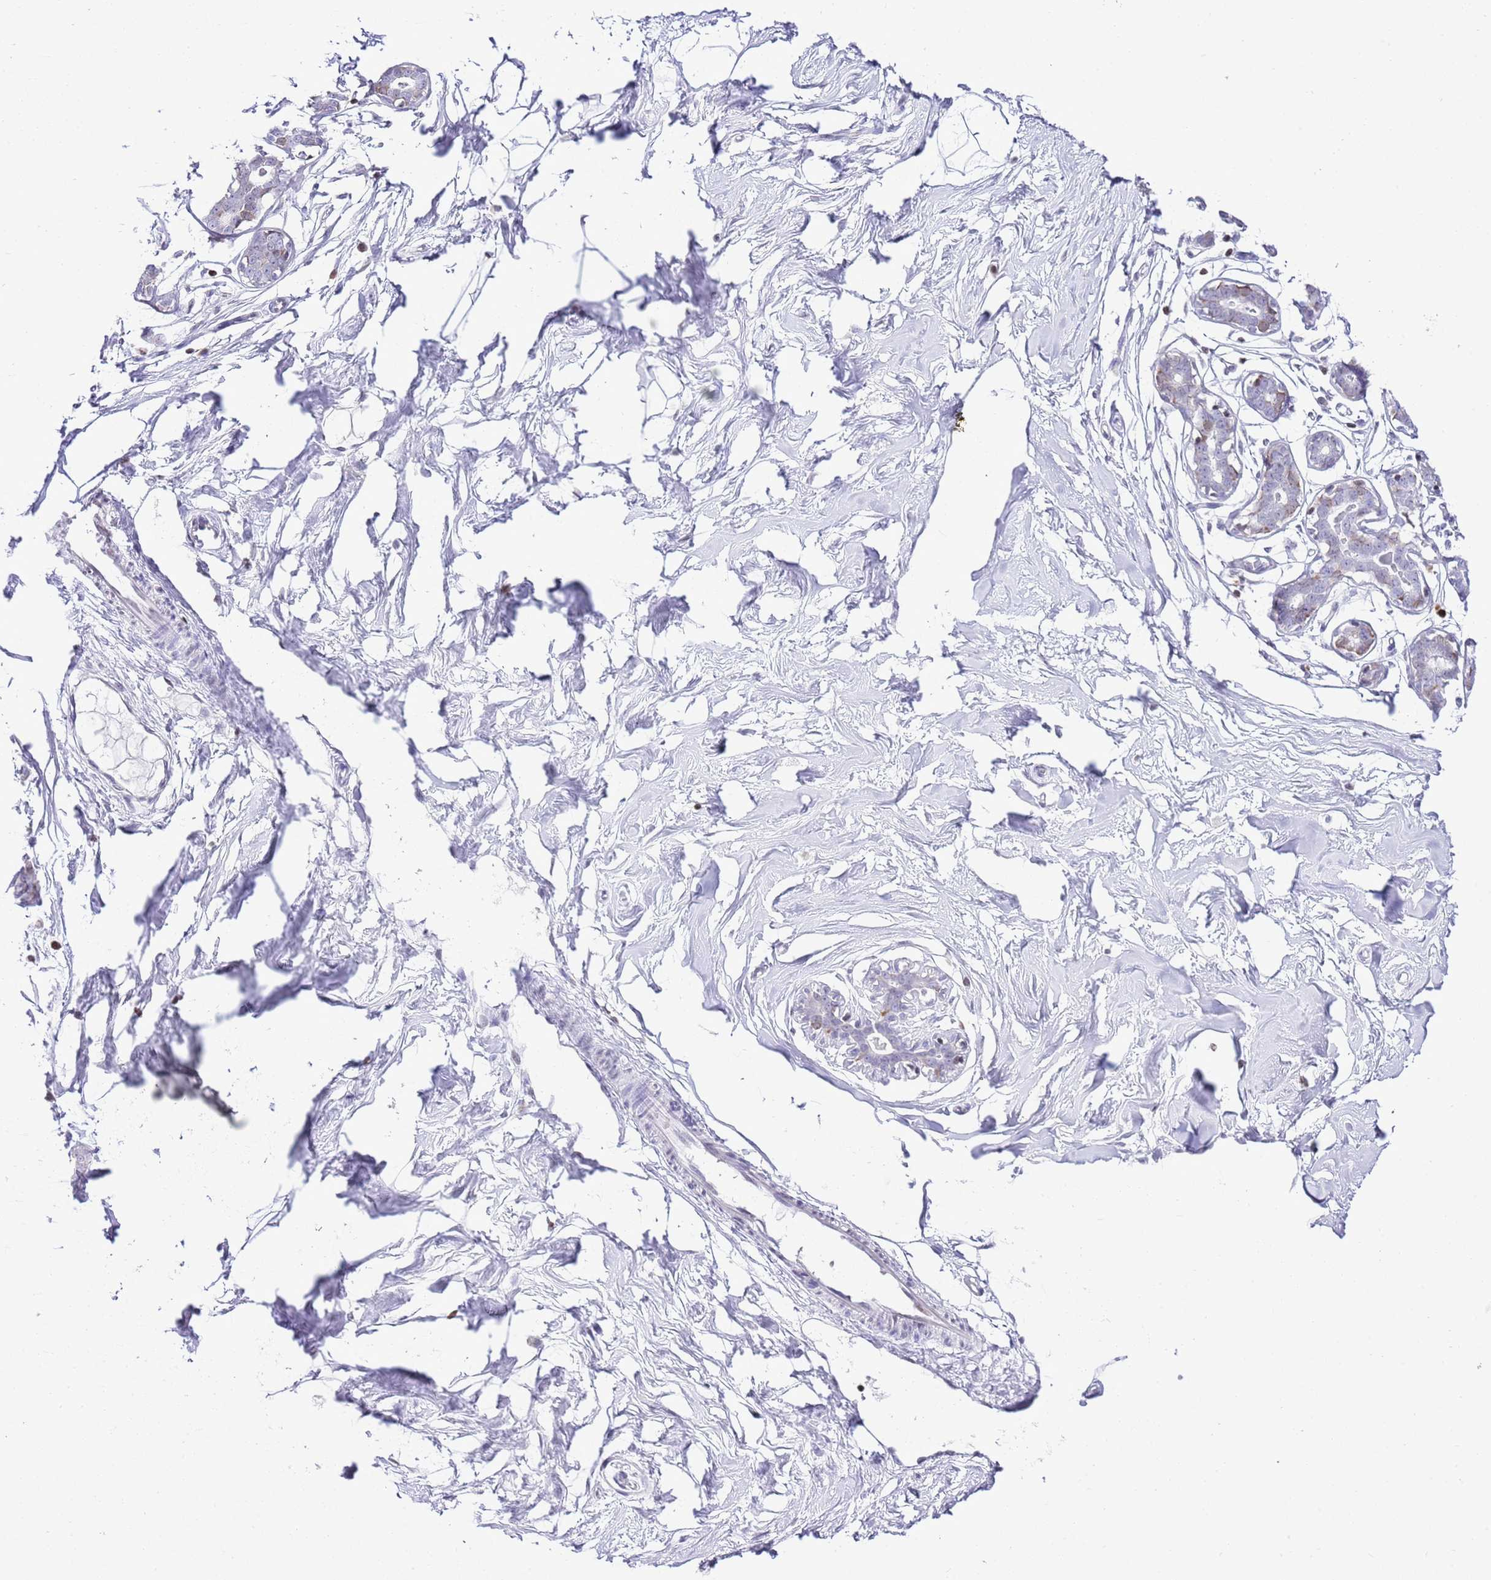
{"staining": {"intensity": "negative", "quantity": "none", "location": "none"}, "tissue": "breast", "cell_type": "Adipocytes", "image_type": "normal", "snomed": [{"axis": "morphology", "description": "Normal tissue, NOS"}, {"axis": "morphology", "description": "Adenoma, NOS"}, {"axis": "topography", "description": "Breast"}], "caption": "IHC of unremarkable breast reveals no positivity in adipocytes. (DAB (3,3'-diaminobenzidine) immunohistochemistry visualized using brightfield microscopy, high magnification).", "gene": "PRR15", "patient": {"sex": "female", "age": 23}}